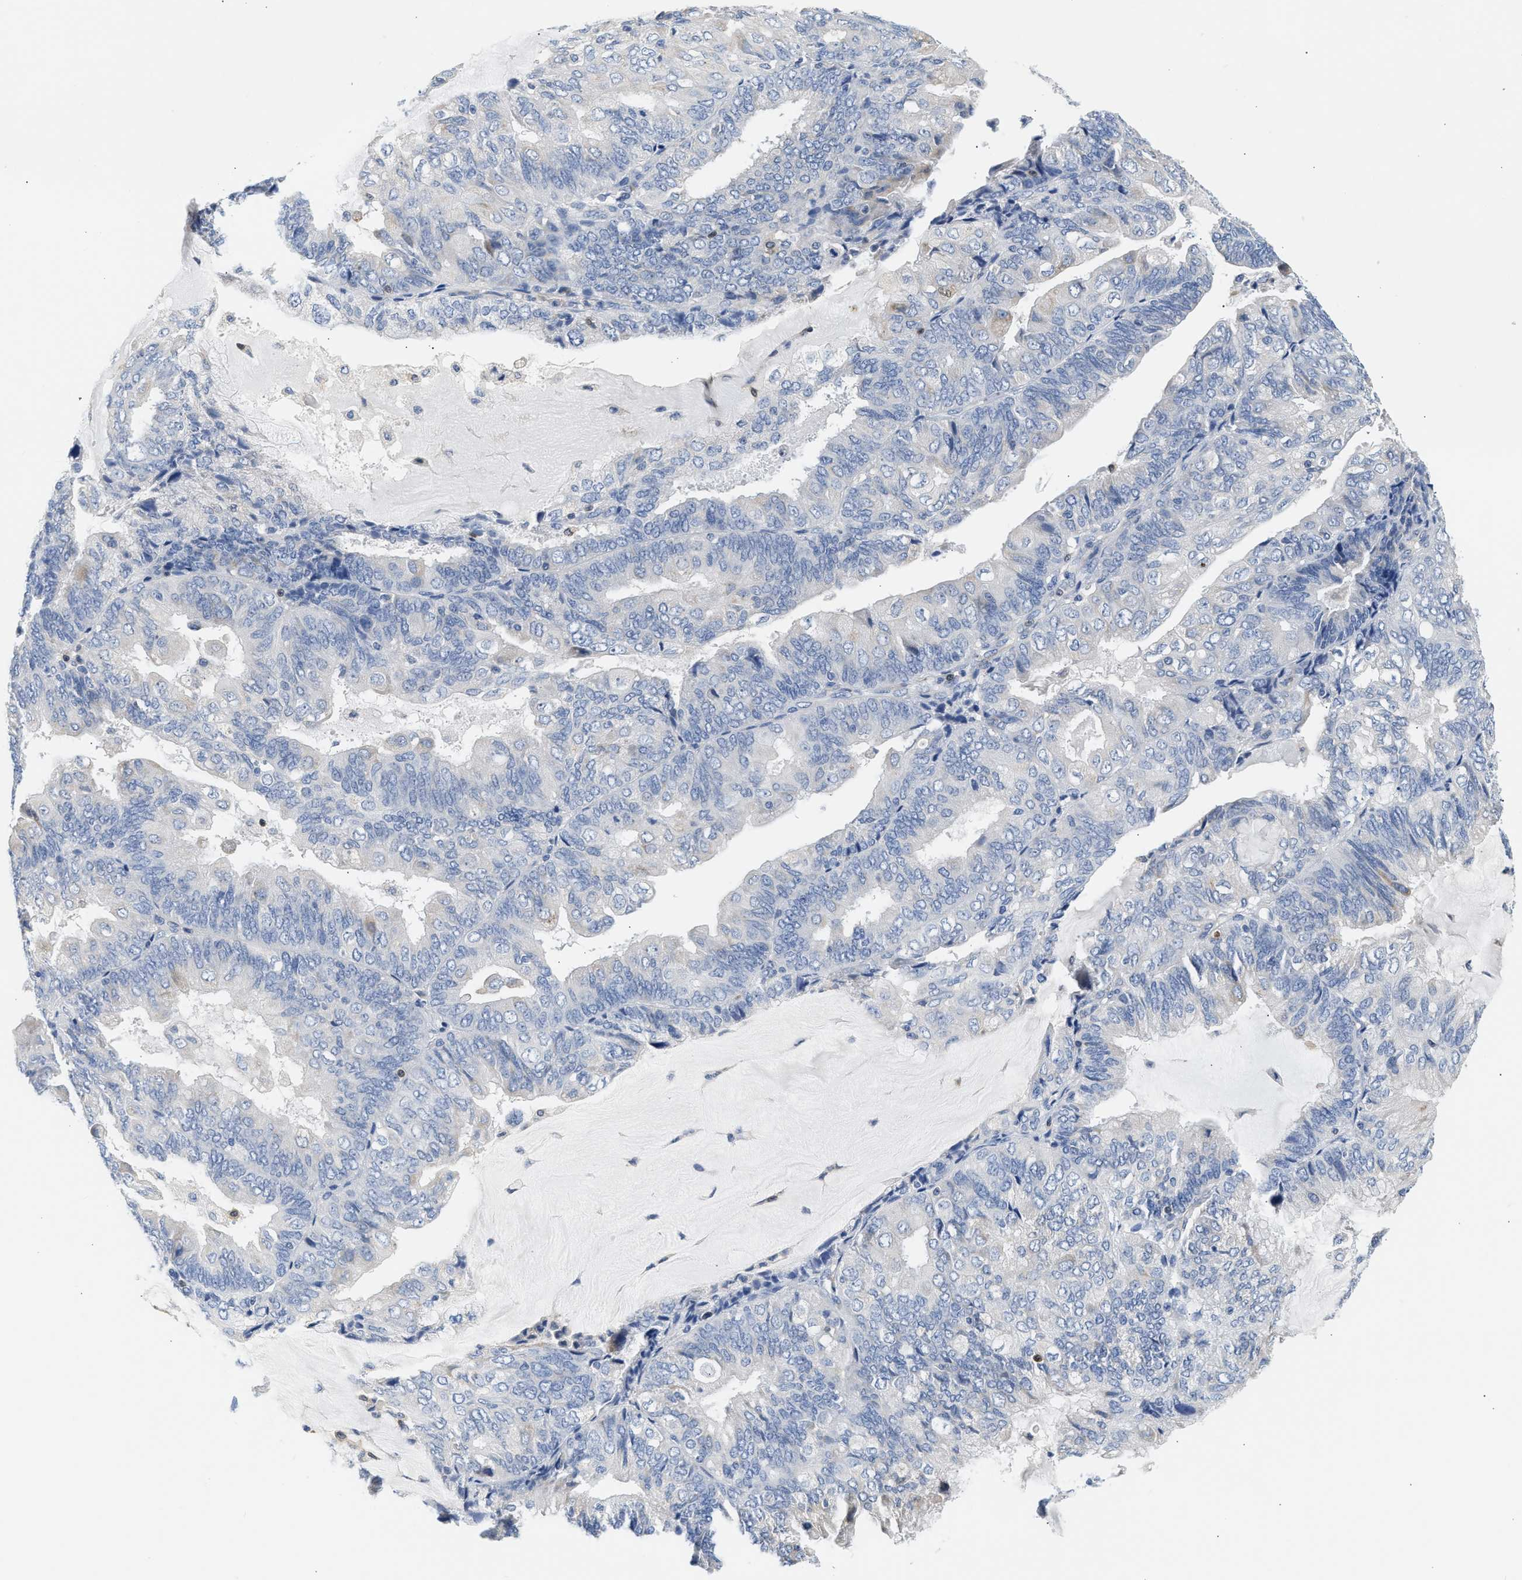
{"staining": {"intensity": "negative", "quantity": "none", "location": "none"}, "tissue": "endometrial cancer", "cell_type": "Tumor cells", "image_type": "cancer", "snomed": [{"axis": "morphology", "description": "Adenocarcinoma, NOS"}, {"axis": "topography", "description": "Endometrium"}], "caption": "Adenocarcinoma (endometrial) was stained to show a protein in brown. There is no significant positivity in tumor cells.", "gene": "SLIT2", "patient": {"sex": "female", "age": 81}}